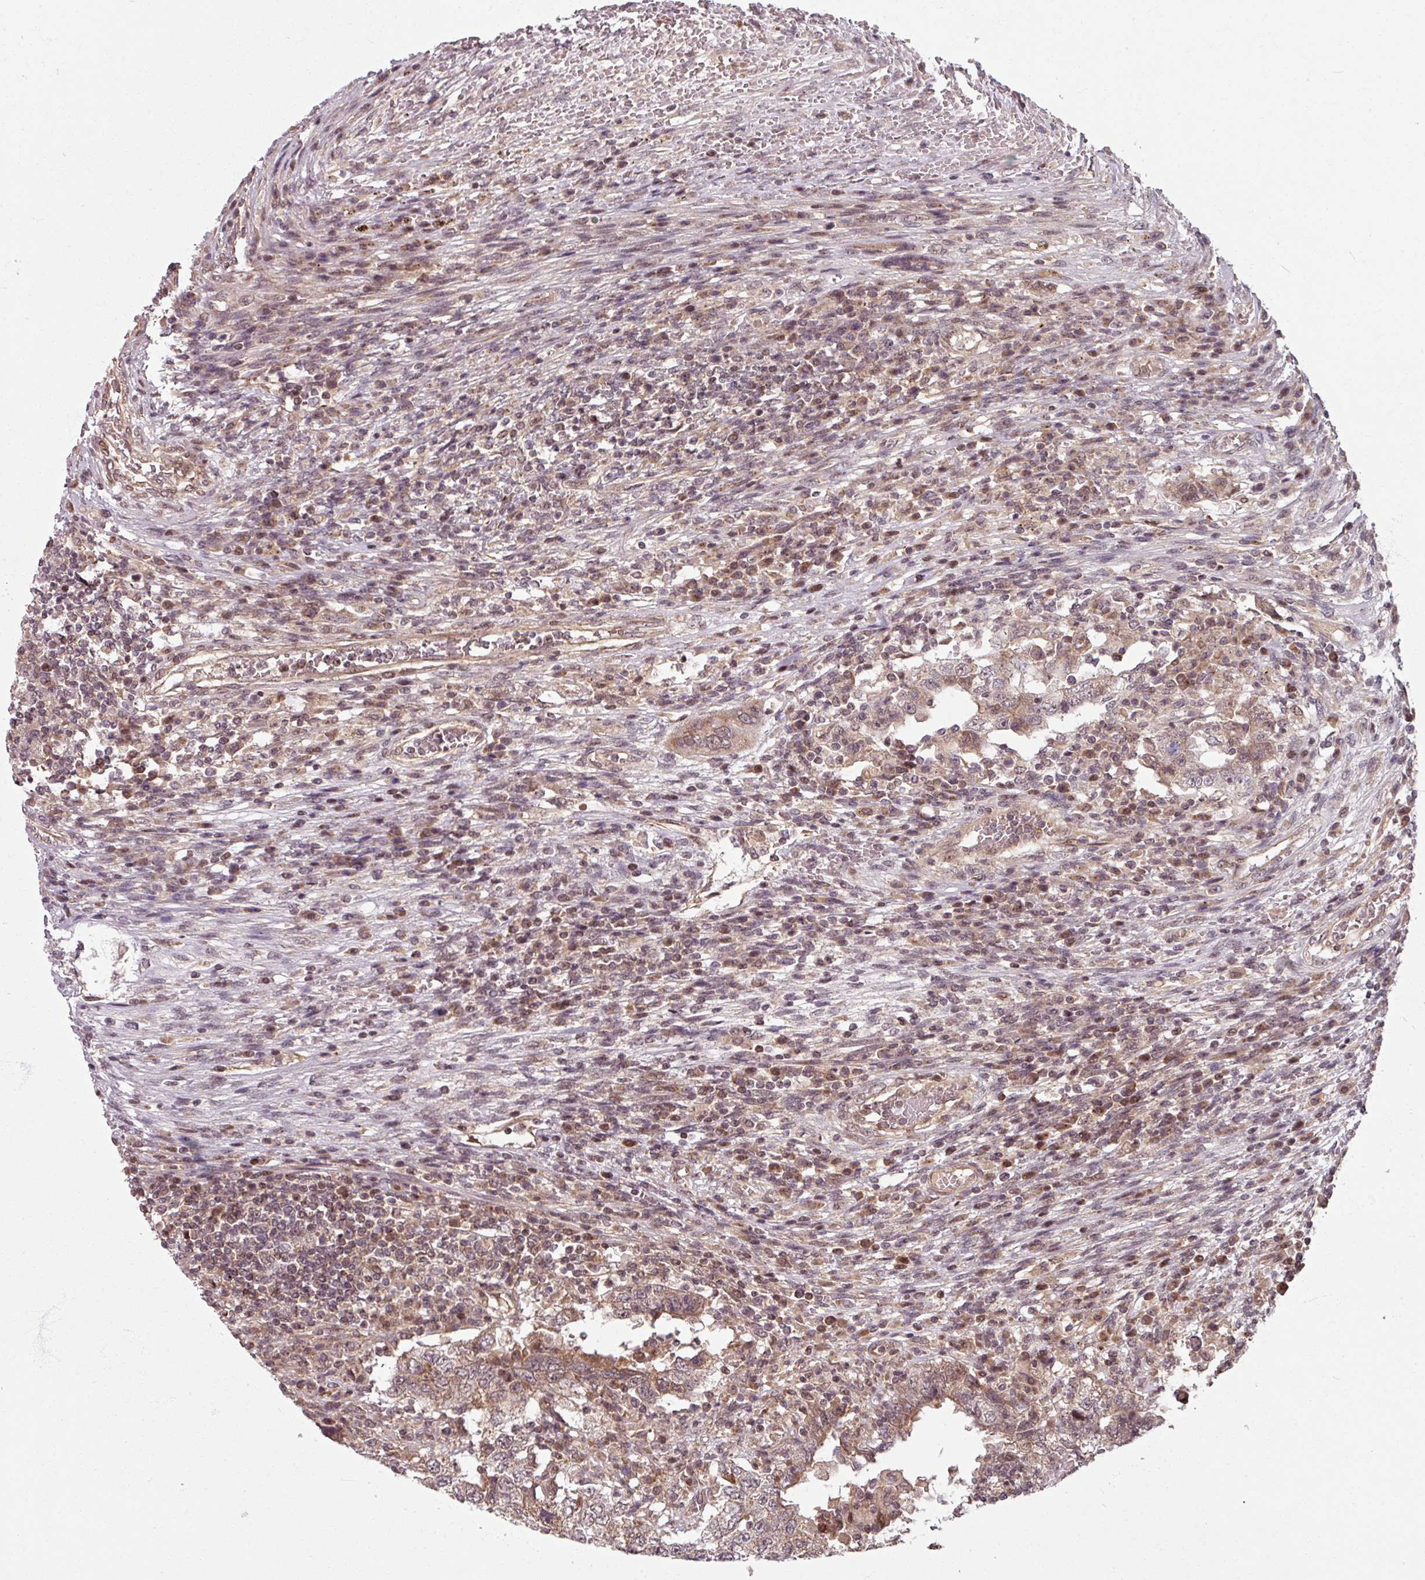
{"staining": {"intensity": "moderate", "quantity": "25%-75%", "location": "cytoplasmic/membranous,nuclear"}, "tissue": "testis cancer", "cell_type": "Tumor cells", "image_type": "cancer", "snomed": [{"axis": "morphology", "description": "Carcinoma, Embryonal, NOS"}, {"axis": "topography", "description": "Testis"}], "caption": "Human testis cancer (embryonal carcinoma) stained with a protein marker exhibits moderate staining in tumor cells.", "gene": "SWI5", "patient": {"sex": "male", "age": 26}}